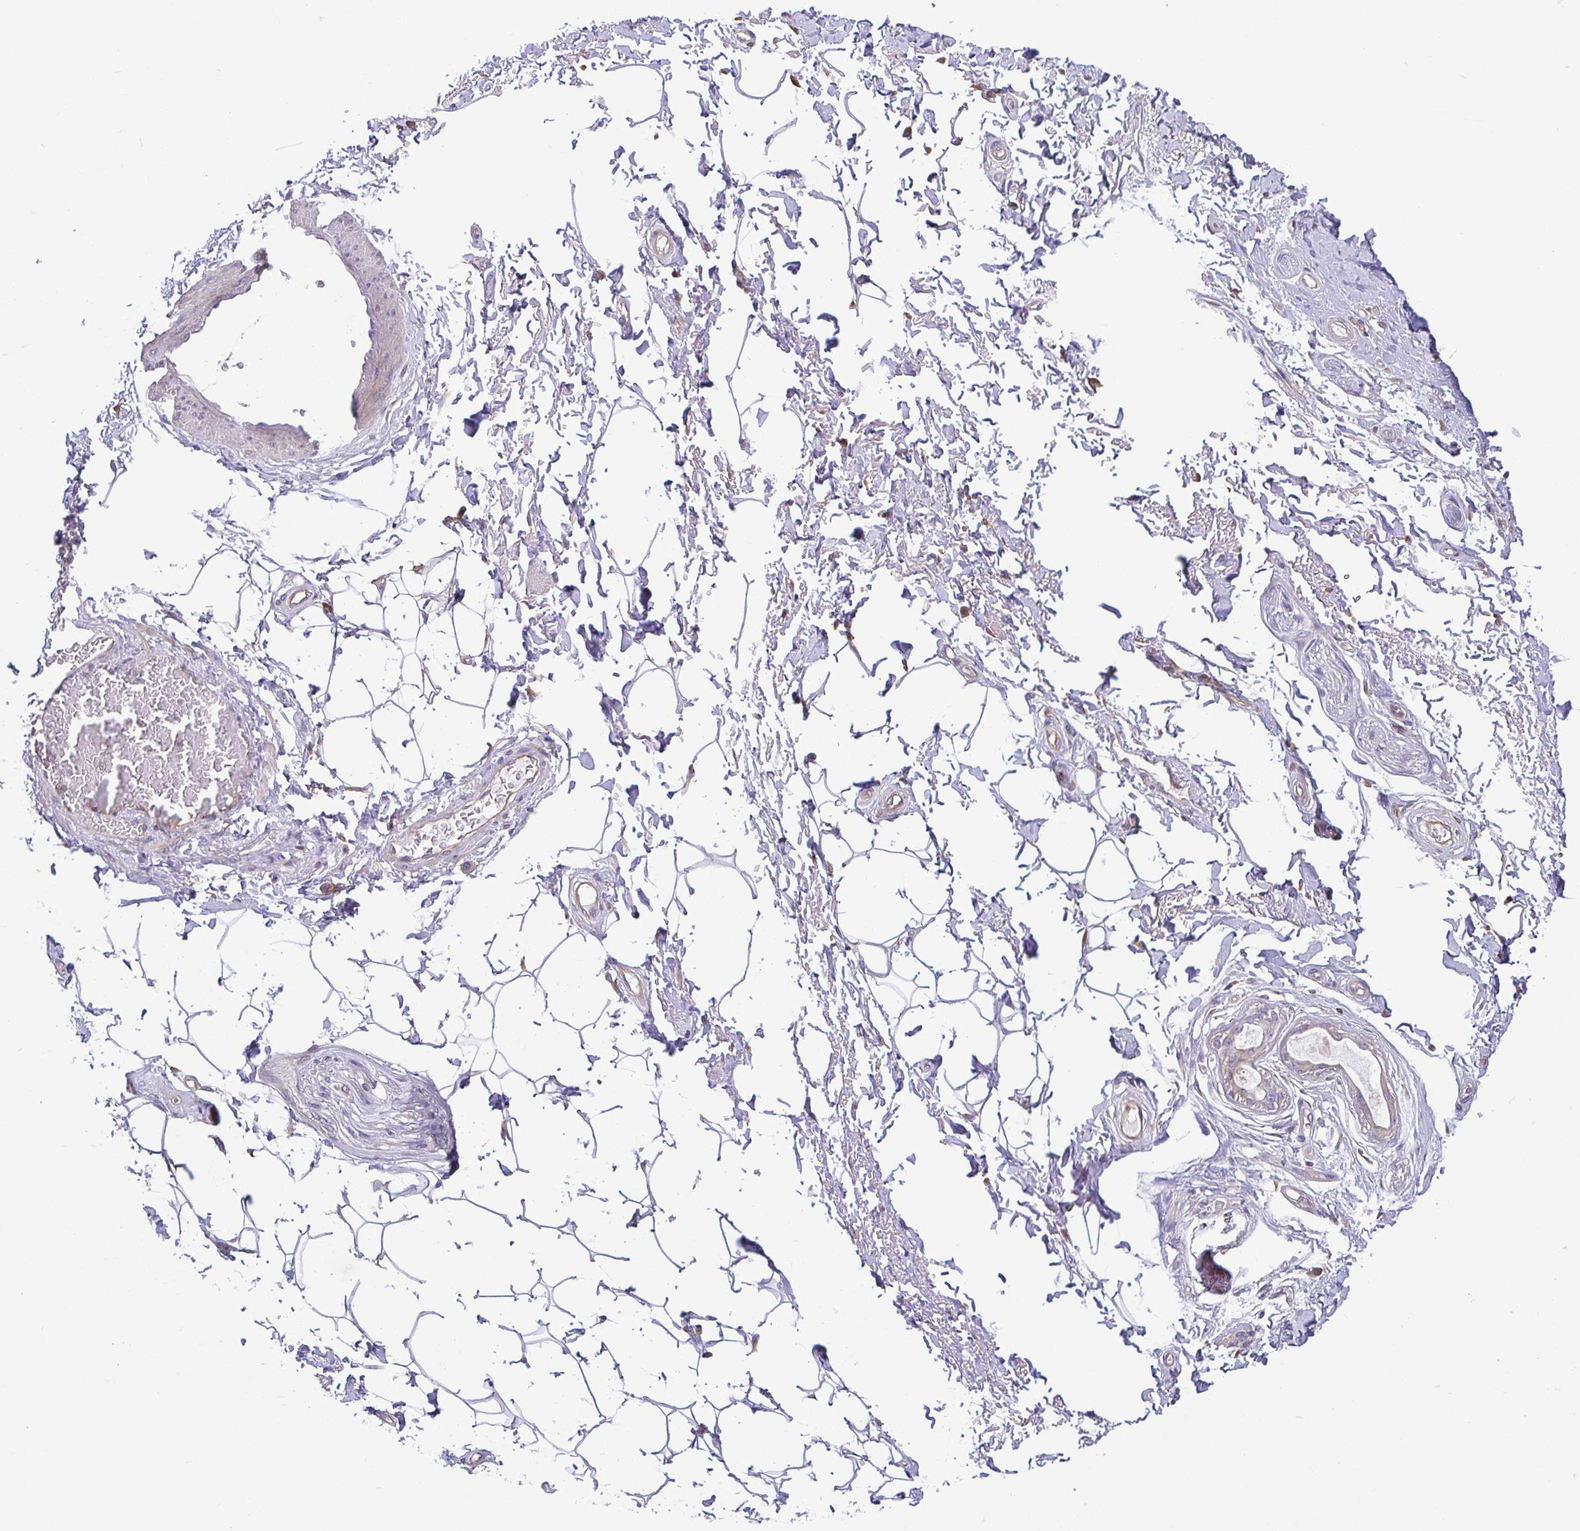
{"staining": {"intensity": "negative", "quantity": "none", "location": "none"}, "tissue": "adipose tissue", "cell_type": "Adipocytes", "image_type": "normal", "snomed": [{"axis": "morphology", "description": "Normal tissue, NOS"}, {"axis": "topography", "description": "Peripheral nerve tissue"}], "caption": "Immunohistochemistry (IHC) photomicrograph of benign adipose tissue: human adipose tissue stained with DAB displays no significant protein staining in adipocytes. (DAB immunohistochemistry (IHC) visualized using brightfield microscopy, high magnification).", "gene": "LMF2", "patient": {"sex": "male", "age": 51}}